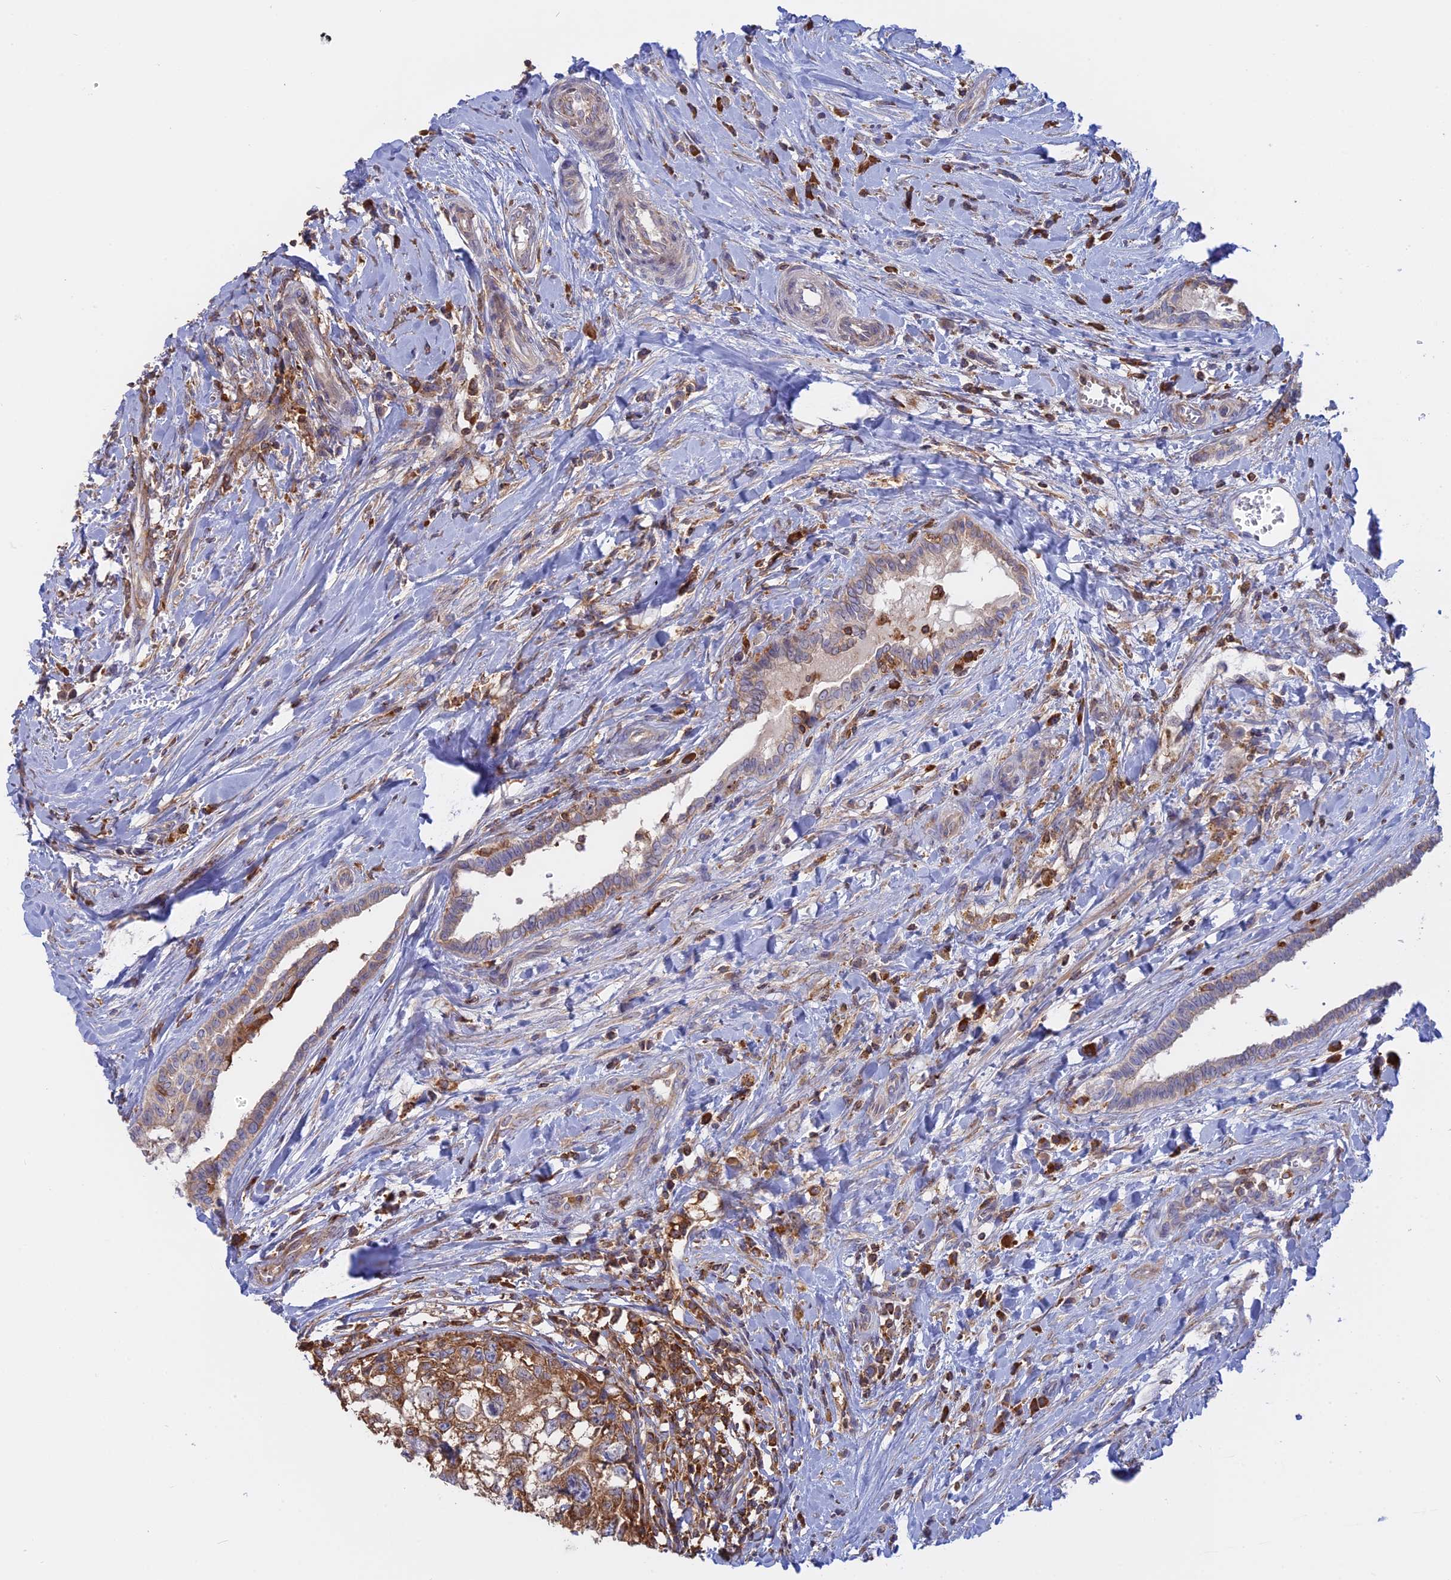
{"staining": {"intensity": "moderate", "quantity": ">75%", "location": "cytoplasmic/membranous"}, "tissue": "testis cancer", "cell_type": "Tumor cells", "image_type": "cancer", "snomed": [{"axis": "morphology", "description": "Seminoma, NOS"}, {"axis": "morphology", "description": "Carcinoma, Embryonal, NOS"}, {"axis": "topography", "description": "Testis"}], "caption": "Immunohistochemistry (IHC) staining of testis cancer (embryonal carcinoma), which shows medium levels of moderate cytoplasmic/membranous positivity in about >75% of tumor cells indicating moderate cytoplasmic/membranous protein expression. The staining was performed using DAB (3,3'-diaminobenzidine) (brown) for protein detection and nuclei were counterstained in hematoxylin (blue).", "gene": "GMIP", "patient": {"sex": "male", "age": 29}}